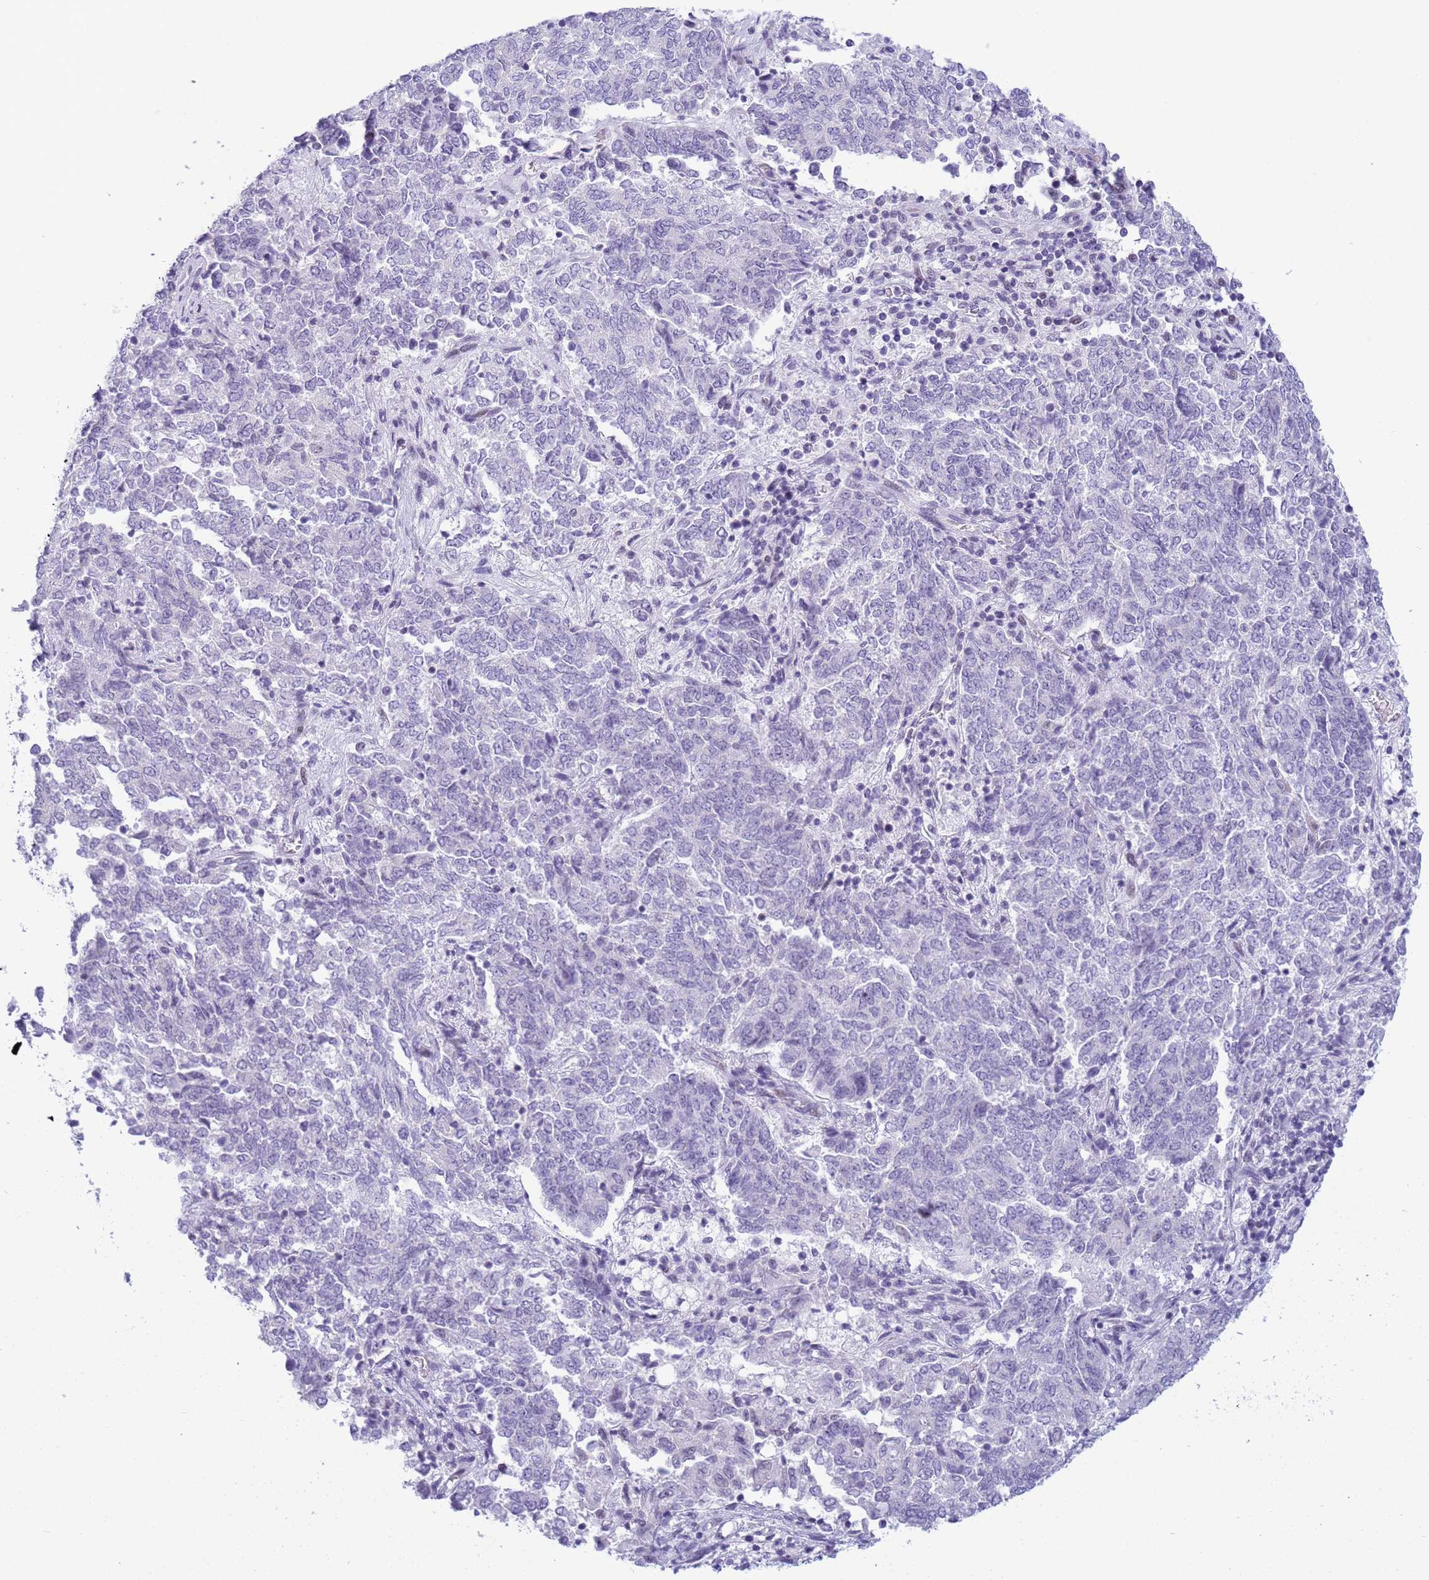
{"staining": {"intensity": "negative", "quantity": "none", "location": "none"}, "tissue": "endometrial cancer", "cell_type": "Tumor cells", "image_type": "cancer", "snomed": [{"axis": "morphology", "description": "Adenocarcinoma, NOS"}, {"axis": "topography", "description": "Endometrium"}], "caption": "IHC histopathology image of endometrial cancer stained for a protein (brown), which exhibits no staining in tumor cells.", "gene": "SNX20", "patient": {"sex": "female", "age": 80}}